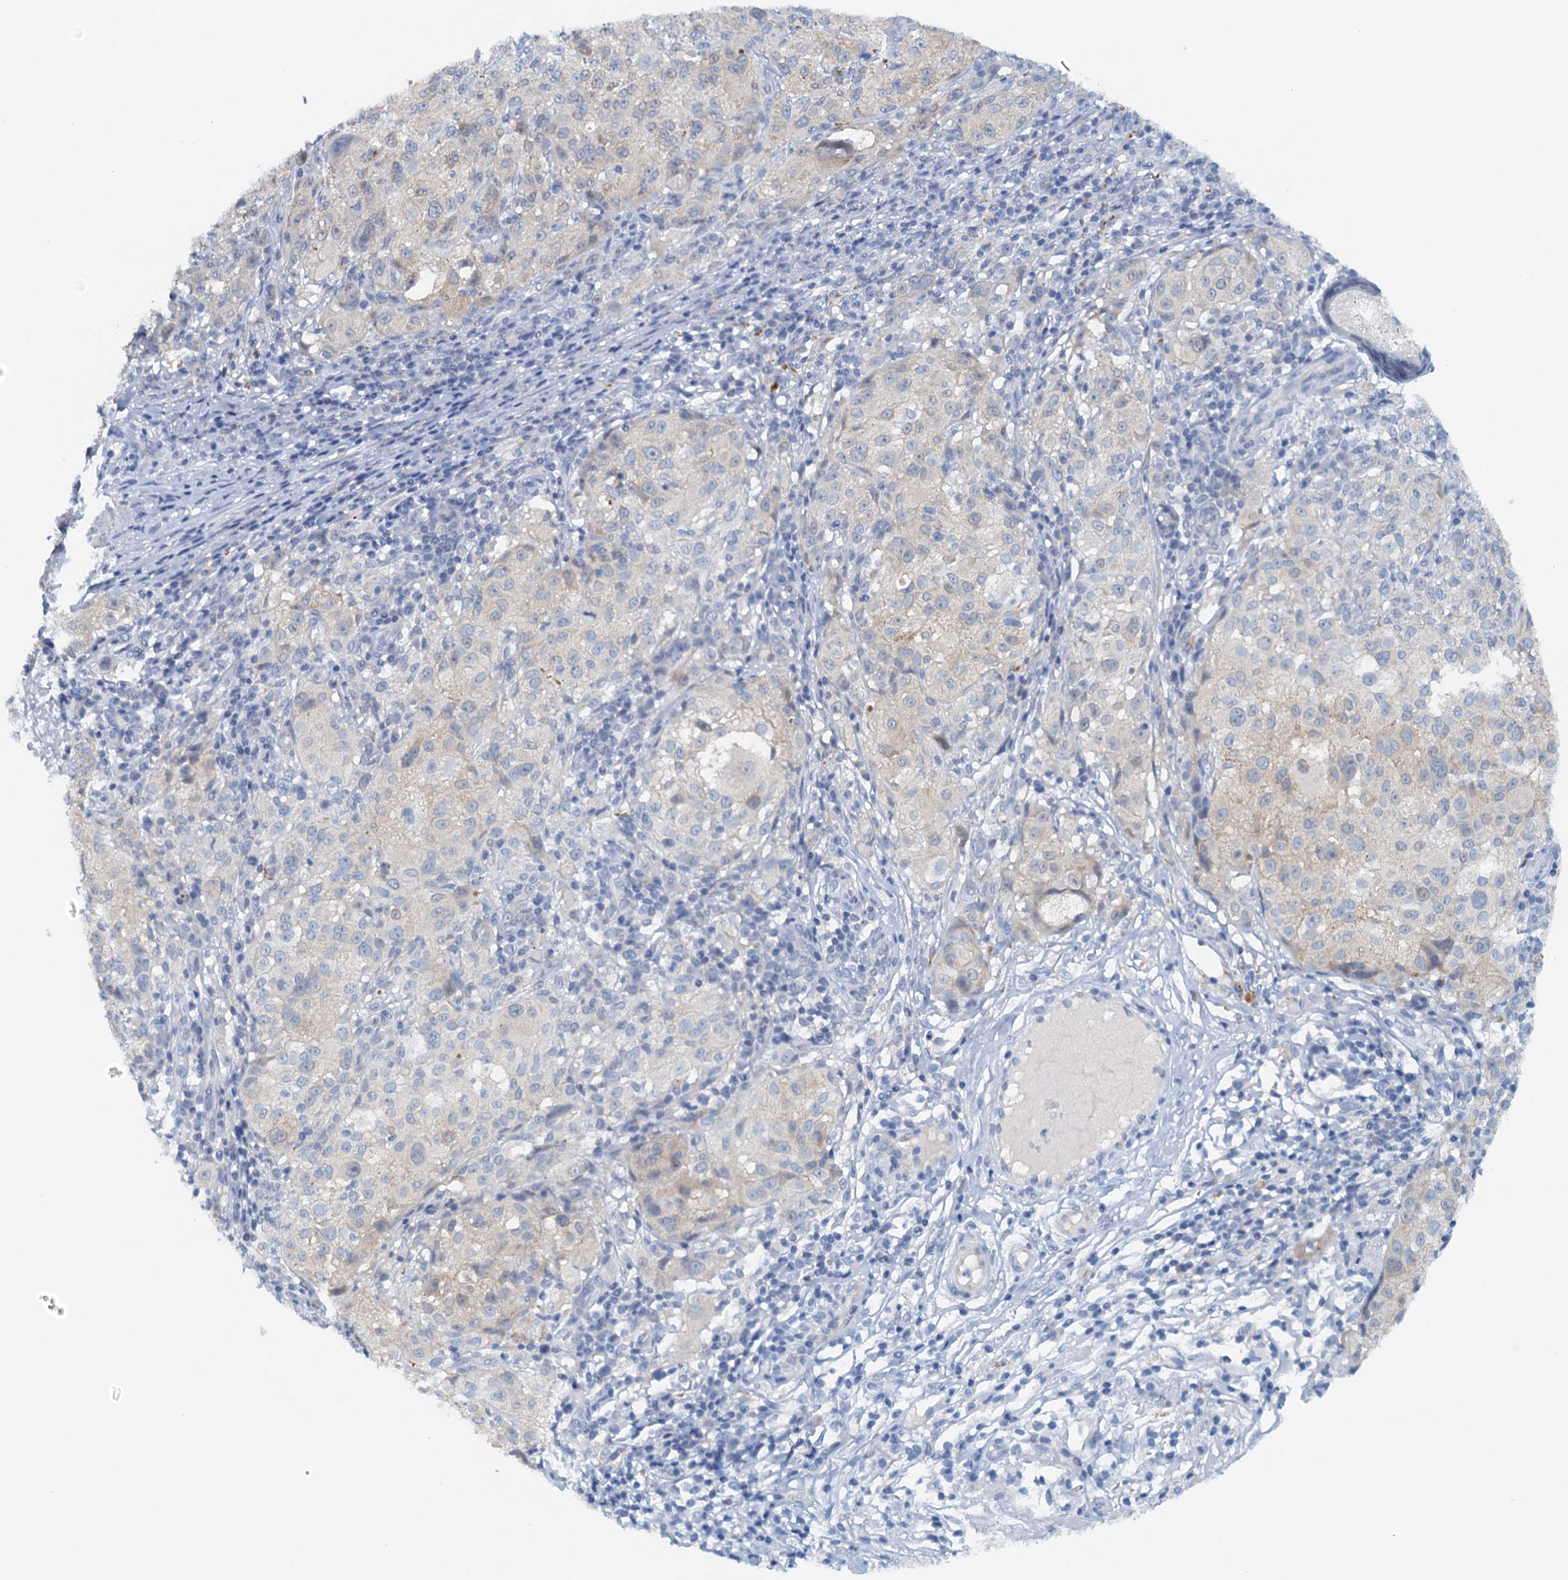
{"staining": {"intensity": "weak", "quantity": "<25%", "location": "cytoplasmic/membranous"}, "tissue": "melanoma", "cell_type": "Tumor cells", "image_type": "cancer", "snomed": [{"axis": "morphology", "description": "Necrosis, NOS"}, {"axis": "morphology", "description": "Malignant melanoma, NOS"}, {"axis": "topography", "description": "Skin"}], "caption": "This is an immunohistochemistry image of malignant melanoma. There is no positivity in tumor cells.", "gene": "DTD1", "patient": {"sex": "female", "age": 87}}